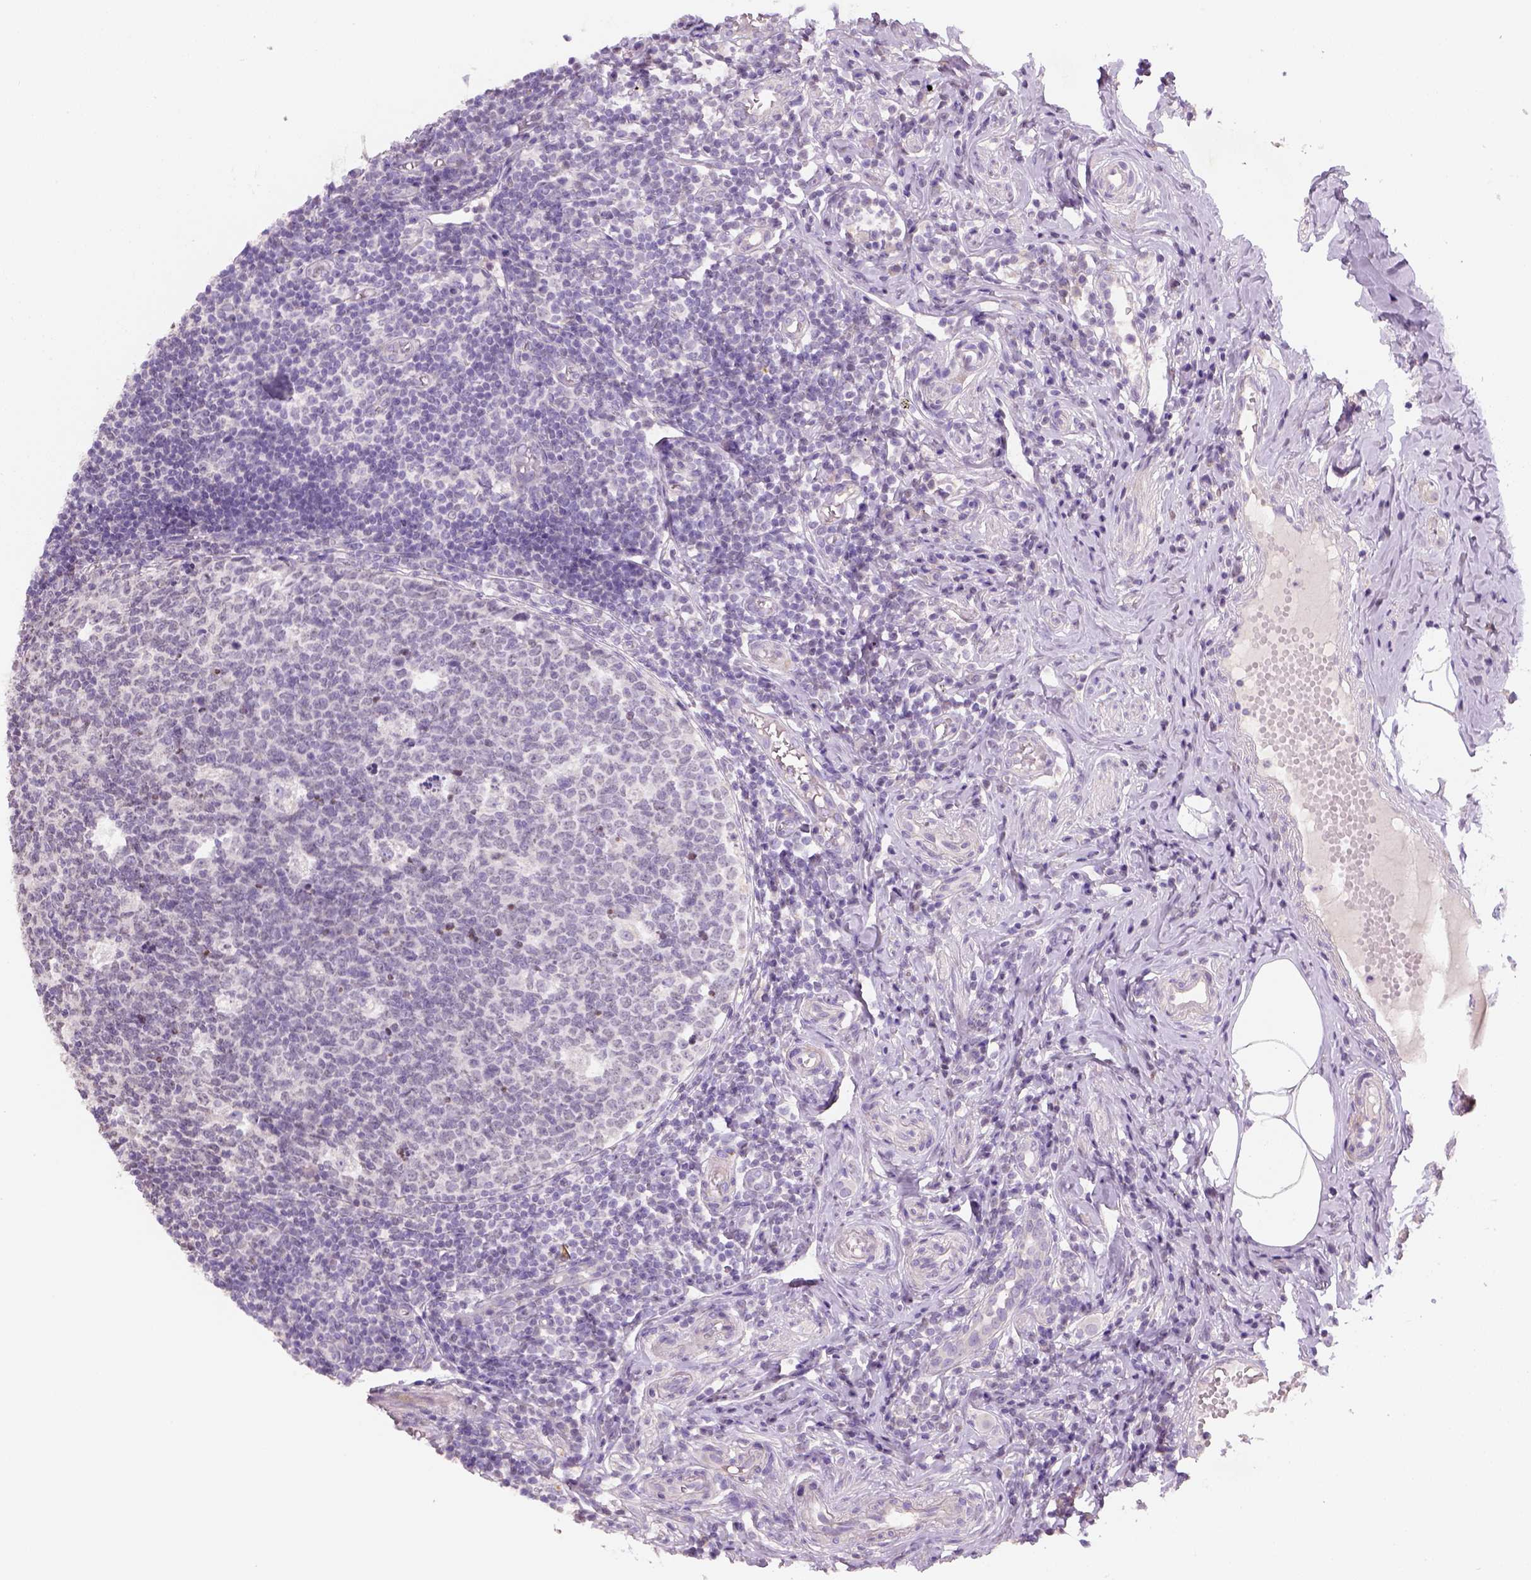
{"staining": {"intensity": "moderate", "quantity": ">75%", "location": "cytoplasmic/membranous"}, "tissue": "appendix", "cell_type": "Glandular cells", "image_type": "normal", "snomed": [{"axis": "morphology", "description": "Normal tissue, NOS"}, {"axis": "topography", "description": "Appendix"}], "caption": "Immunohistochemistry (DAB (3,3'-diaminobenzidine)) staining of normal human appendix demonstrates moderate cytoplasmic/membranous protein expression in approximately >75% of glandular cells.", "gene": "NUDT6", "patient": {"sex": "male", "age": 18}}